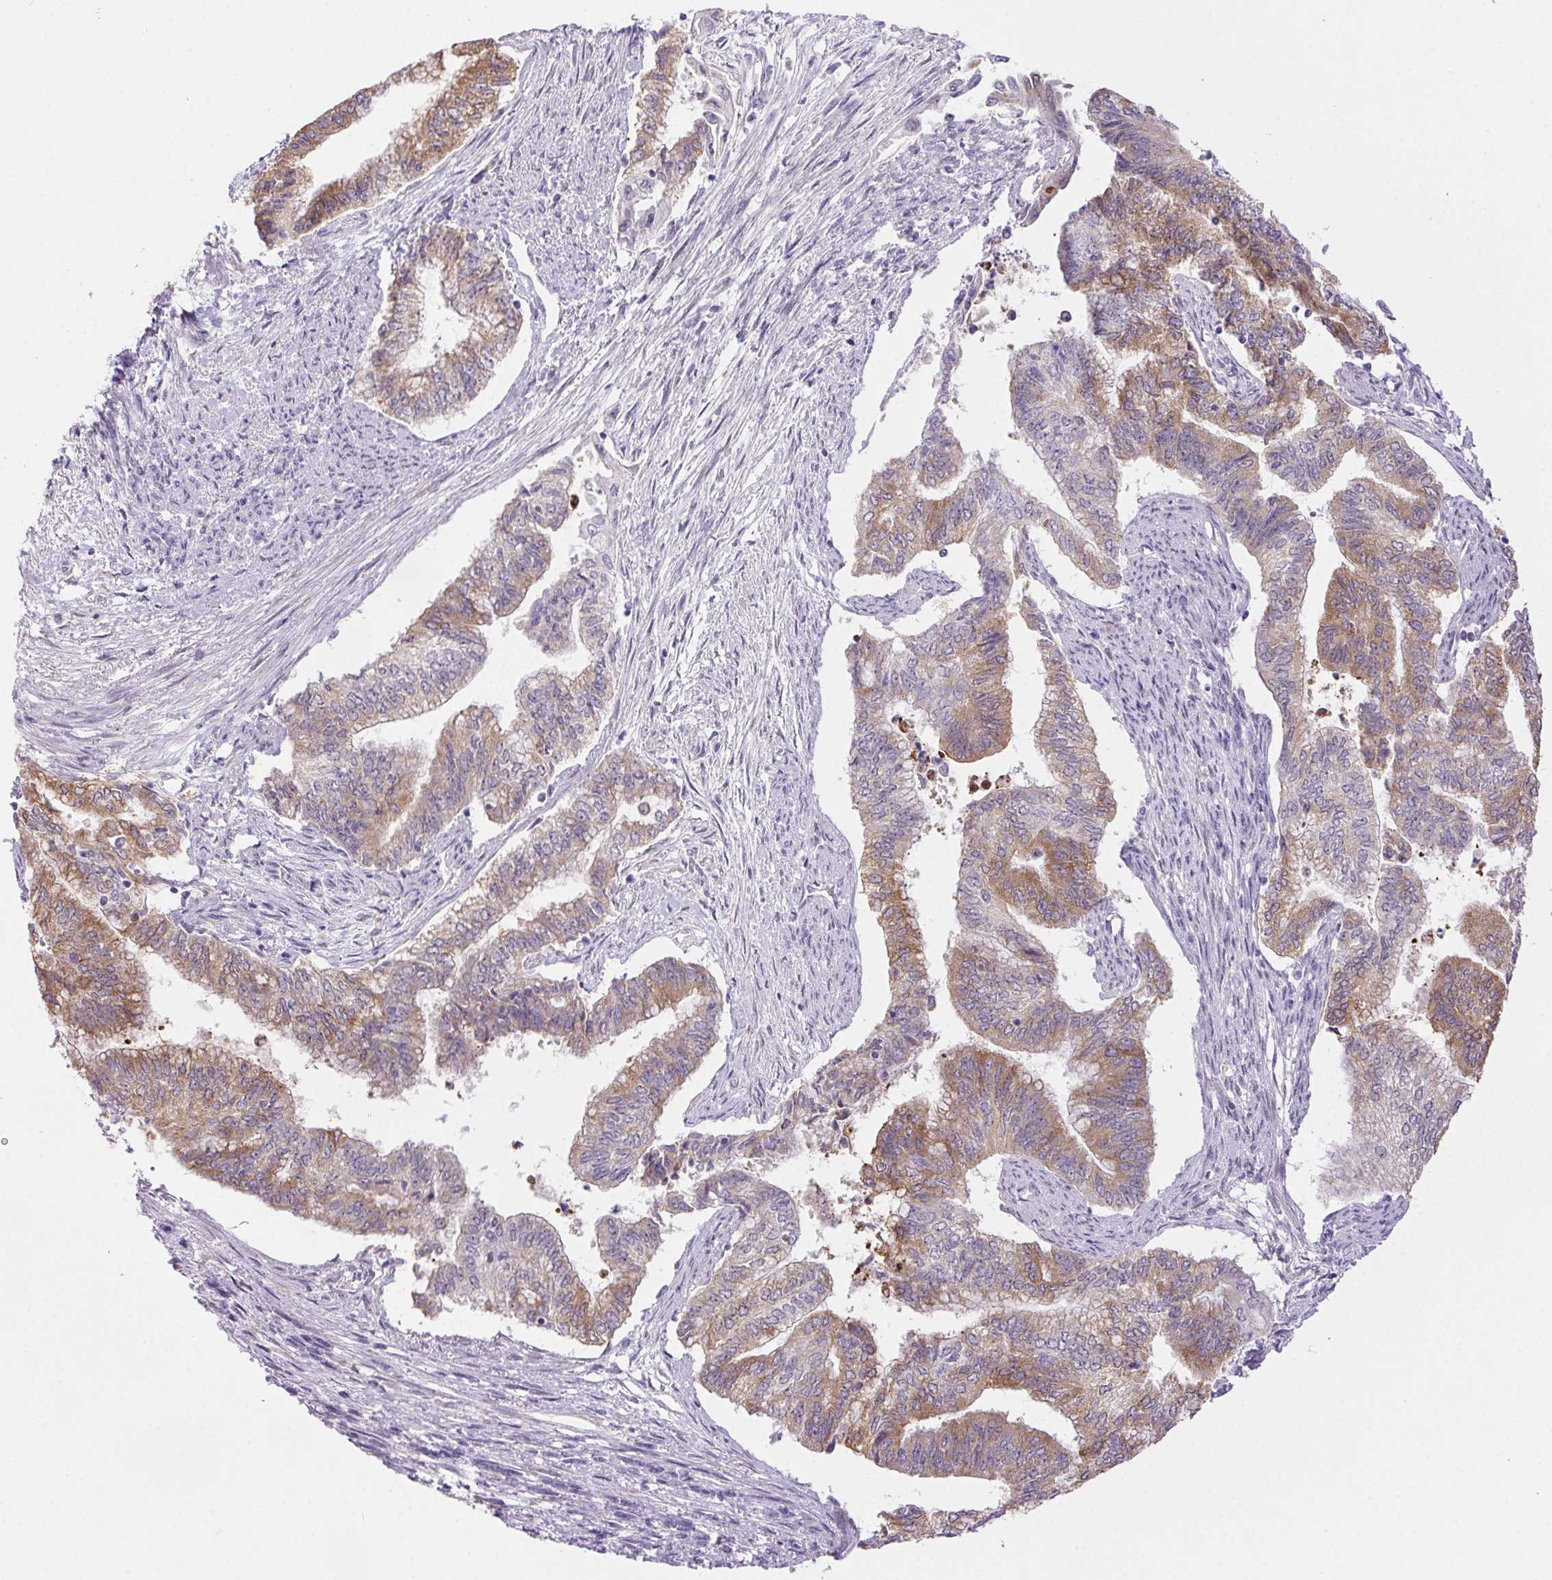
{"staining": {"intensity": "moderate", "quantity": "25%-75%", "location": "cytoplasmic/membranous"}, "tissue": "endometrial cancer", "cell_type": "Tumor cells", "image_type": "cancer", "snomed": [{"axis": "morphology", "description": "Adenocarcinoma, NOS"}, {"axis": "topography", "description": "Endometrium"}], "caption": "DAB immunohistochemical staining of human adenocarcinoma (endometrial) reveals moderate cytoplasmic/membranous protein expression in about 25%-75% of tumor cells. (brown staining indicates protein expression, while blue staining denotes nuclei).", "gene": "LRRTM1", "patient": {"sex": "female", "age": 65}}